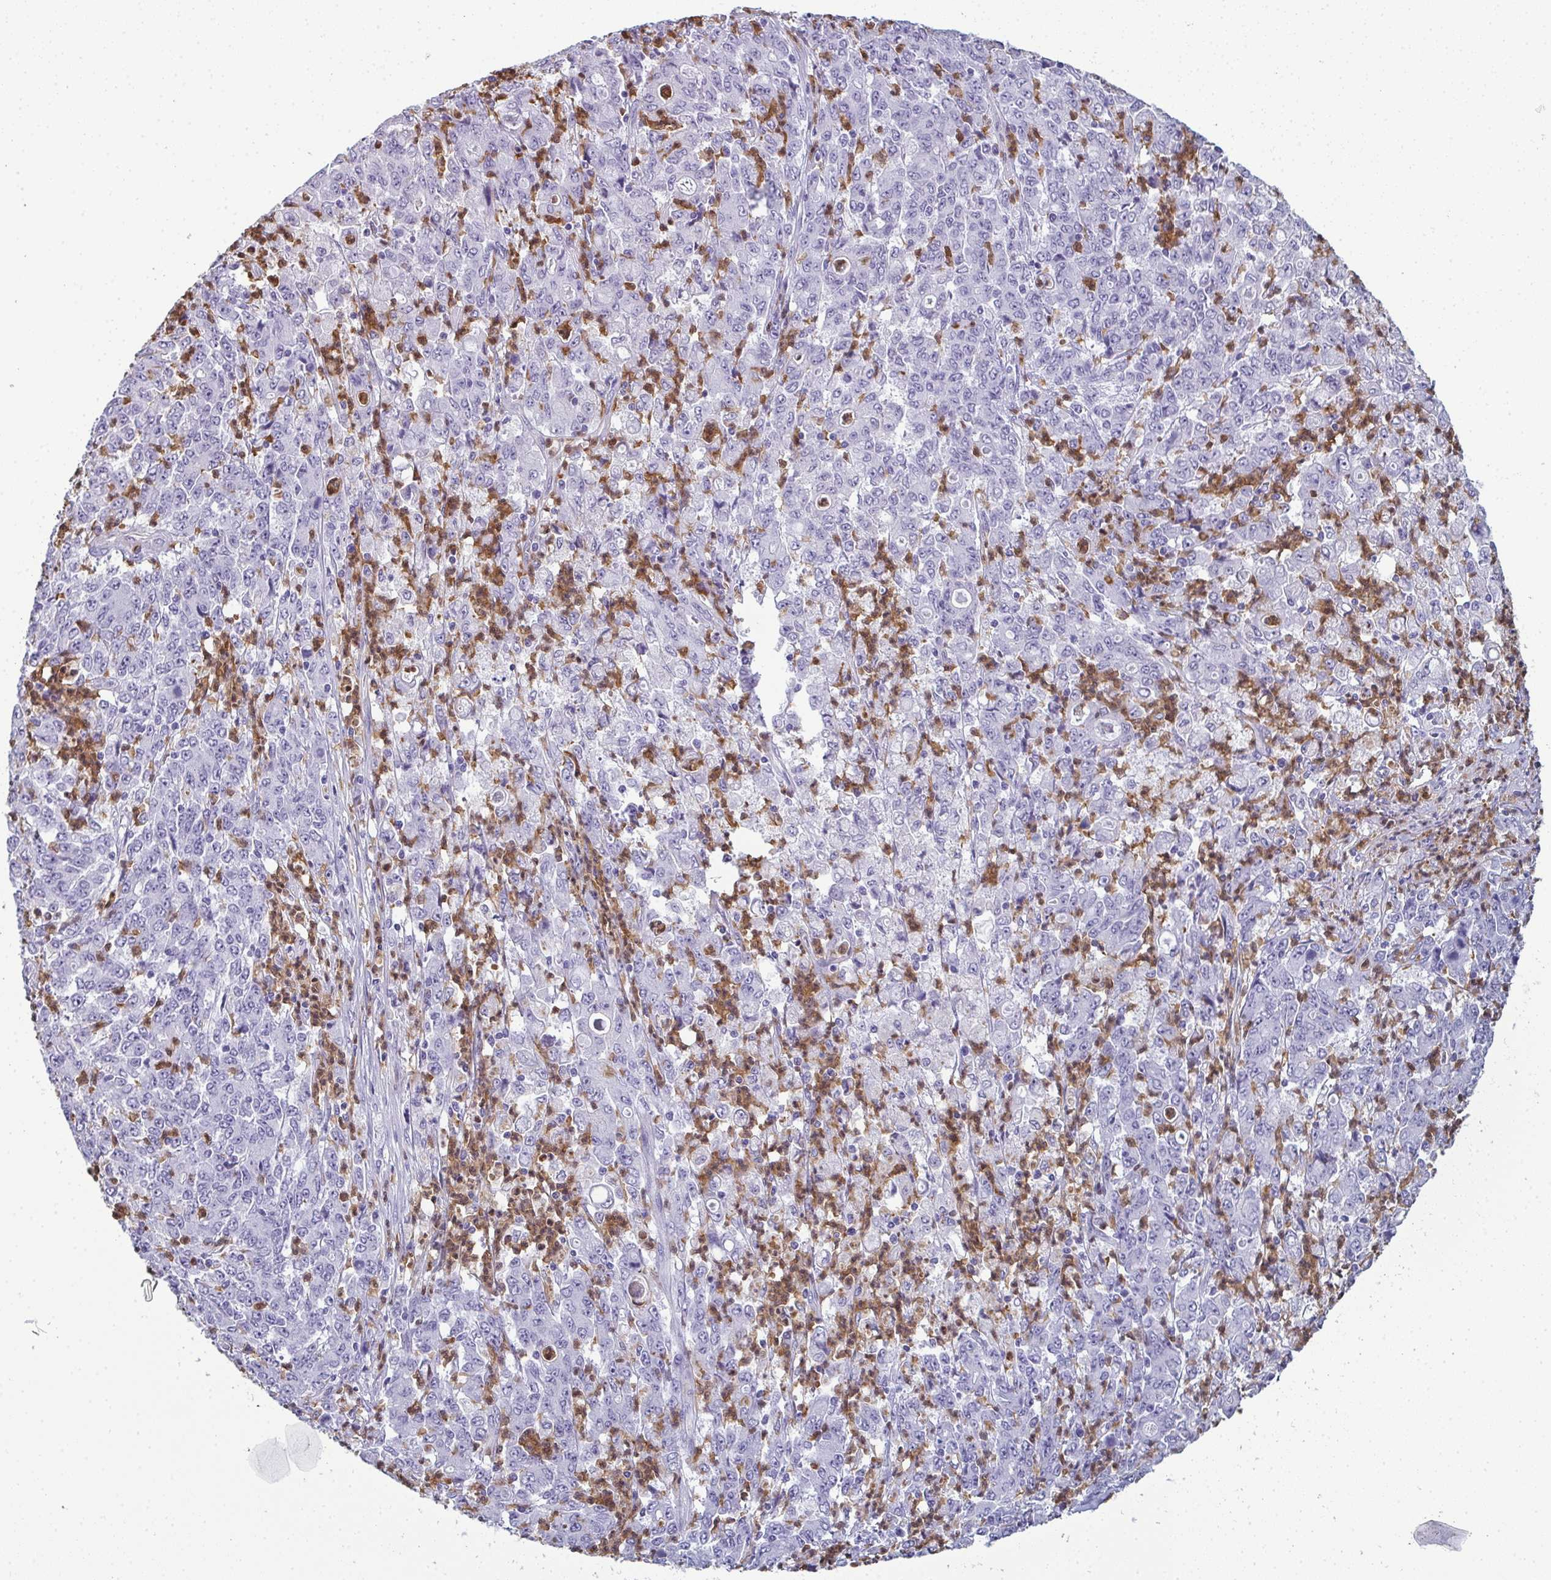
{"staining": {"intensity": "negative", "quantity": "none", "location": "none"}, "tissue": "stomach cancer", "cell_type": "Tumor cells", "image_type": "cancer", "snomed": [{"axis": "morphology", "description": "Adenocarcinoma, NOS"}, {"axis": "topography", "description": "Stomach, lower"}], "caption": "Micrograph shows no protein positivity in tumor cells of stomach adenocarcinoma tissue.", "gene": "CDA", "patient": {"sex": "female", "age": 71}}